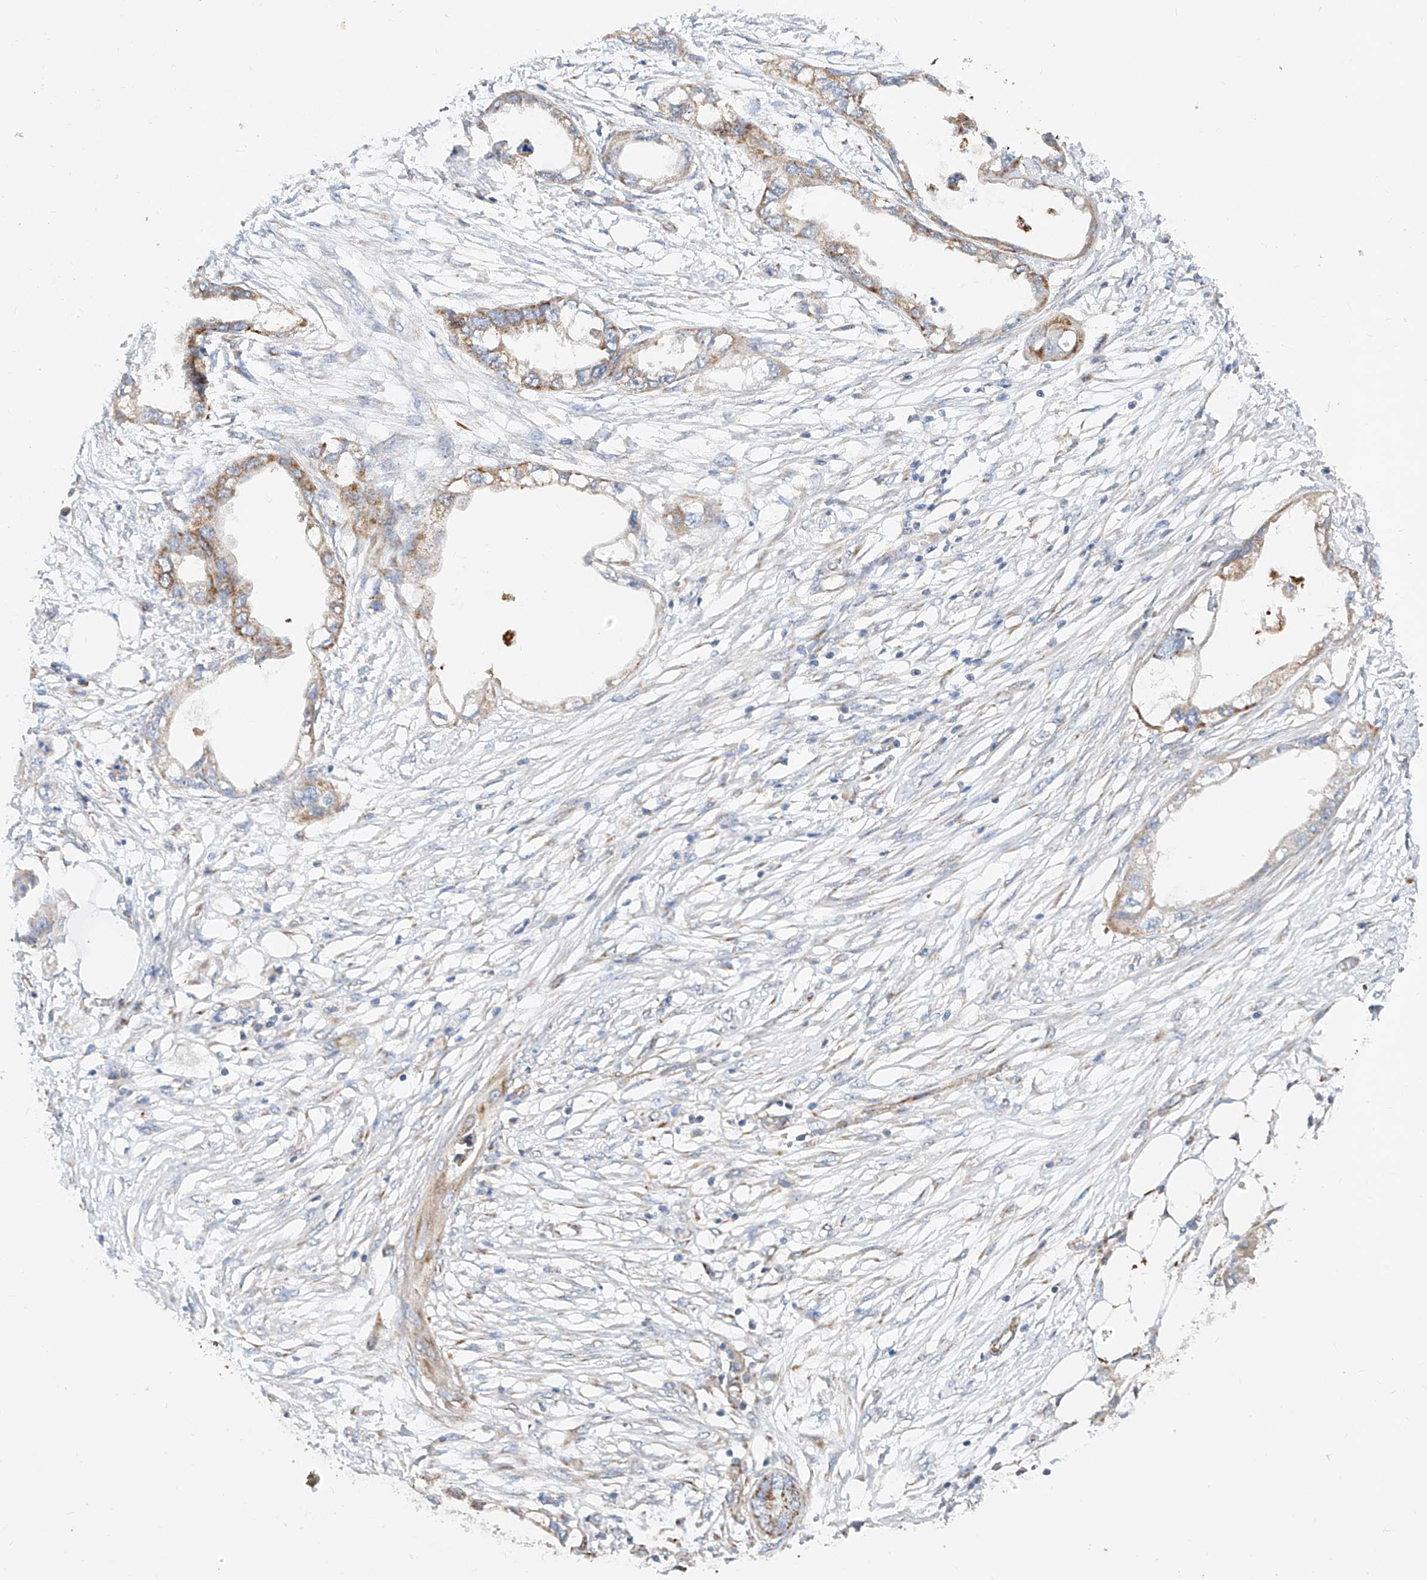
{"staining": {"intensity": "moderate", "quantity": "25%-75%", "location": "cytoplasmic/membranous"}, "tissue": "endometrial cancer", "cell_type": "Tumor cells", "image_type": "cancer", "snomed": [{"axis": "morphology", "description": "Adenocarcinoma, NOS"}, {"axis": "morphology", "description": "Adenocarcinoma, metastatic, NOS"}, {"axis": "topography", "description": "Adipose tissue"}, {"axis": "topography", "description": "Endometrium"}], "caption": "An IHC histopathology image of neoplastic tissue is shown. Protein staining in brown highlights moderate cytoplasmic/membranous positivity in endometrial metastatic adenocarcinoma within tumor cells.", "gene": "CST9", "patient": {"sex": "female", "age": 67}}